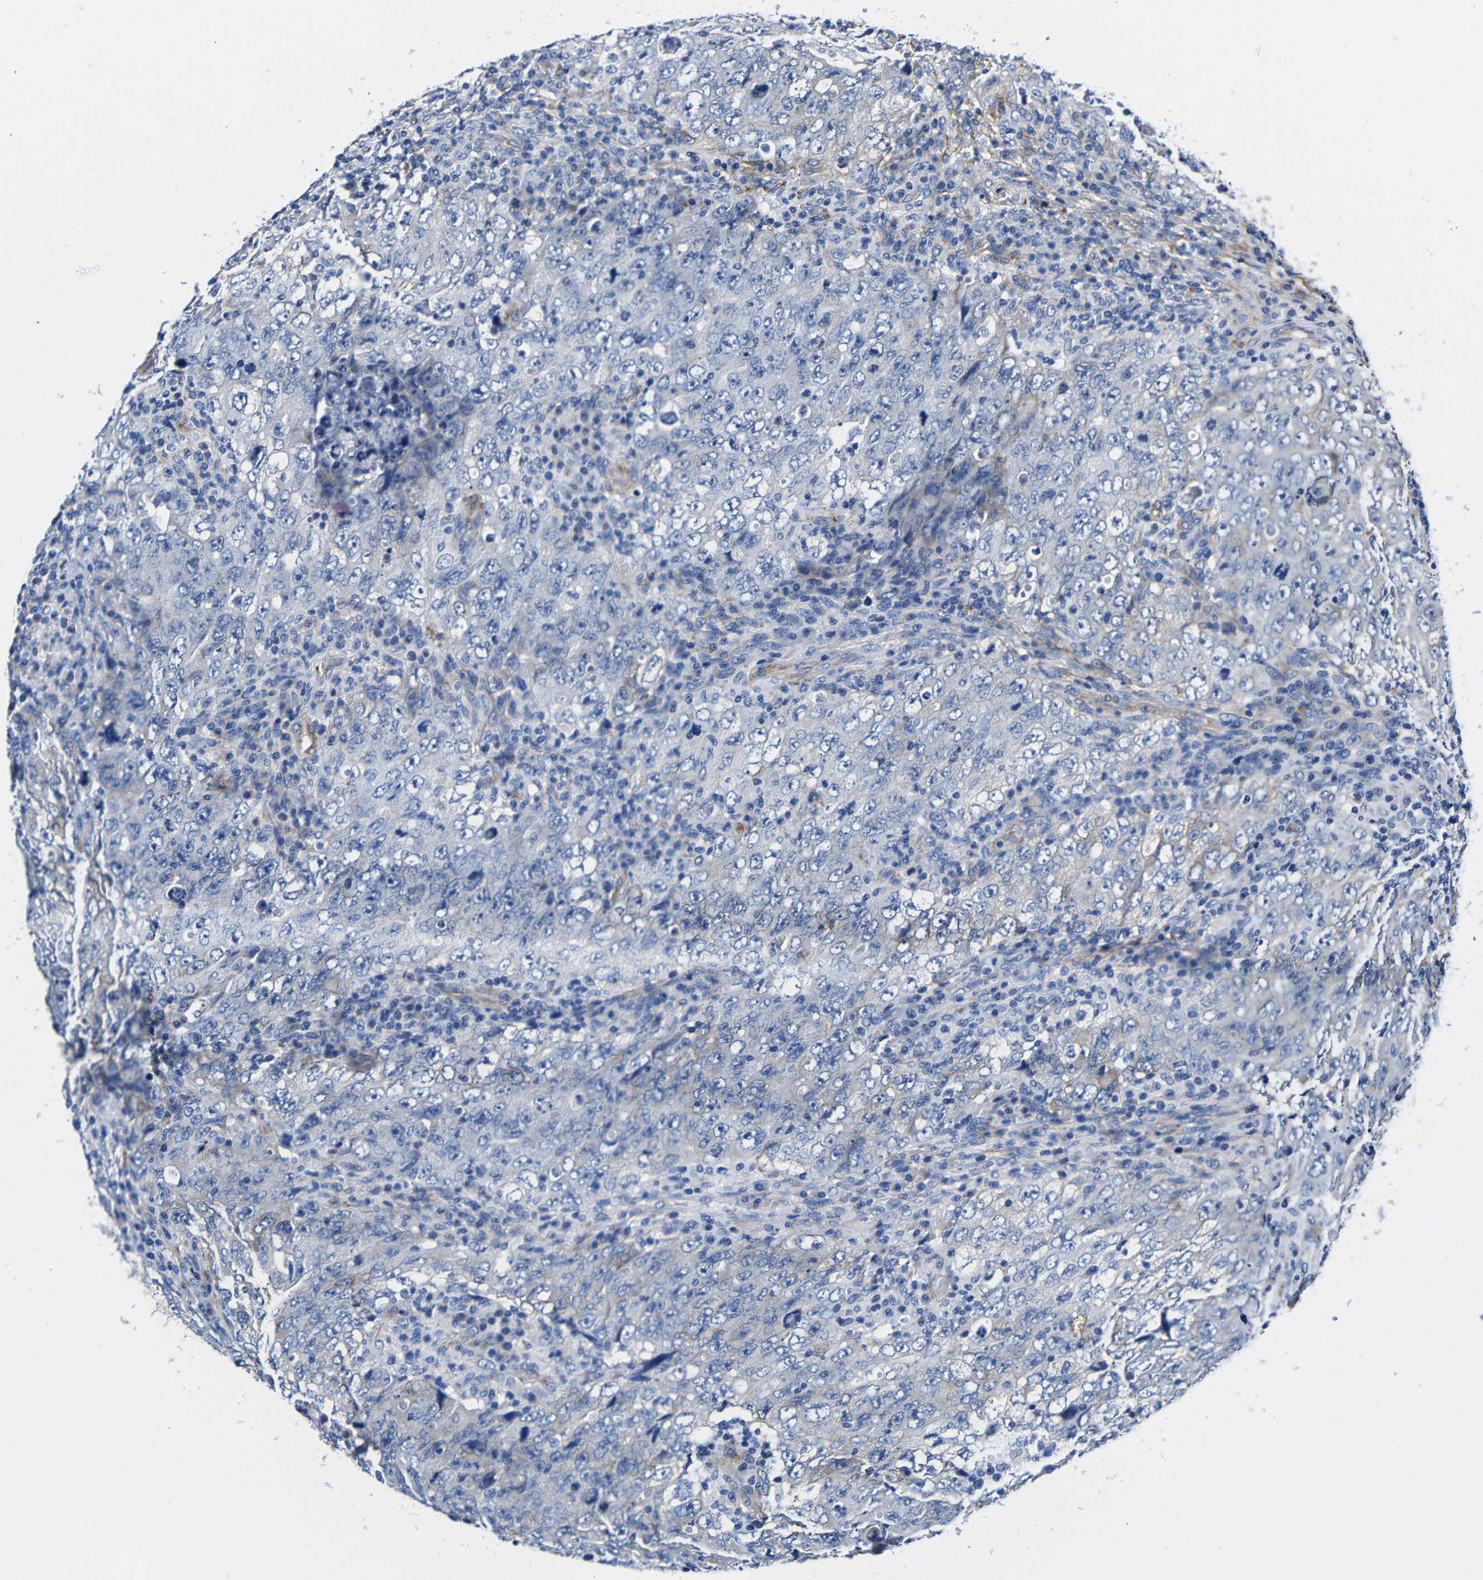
{"staining": {"intensity": "negative", "quantity": "none", "location": "none"}, "tissue": "testis cancer", "cell_type": "Tumor cells", "image_type": "cancer", "snomed": [{"axis": "morphology", "description": "Carcinoma, Embryonal, NOS"}, {"axis": "topography", "description": "Testis"}], "caption": "Immunohistochemical staining of human testis embryonal carcinoma exhibits no significant staining in tumor cells.", "gene": "LRIG1", "patient": {"sex": "male", "age": 26}}